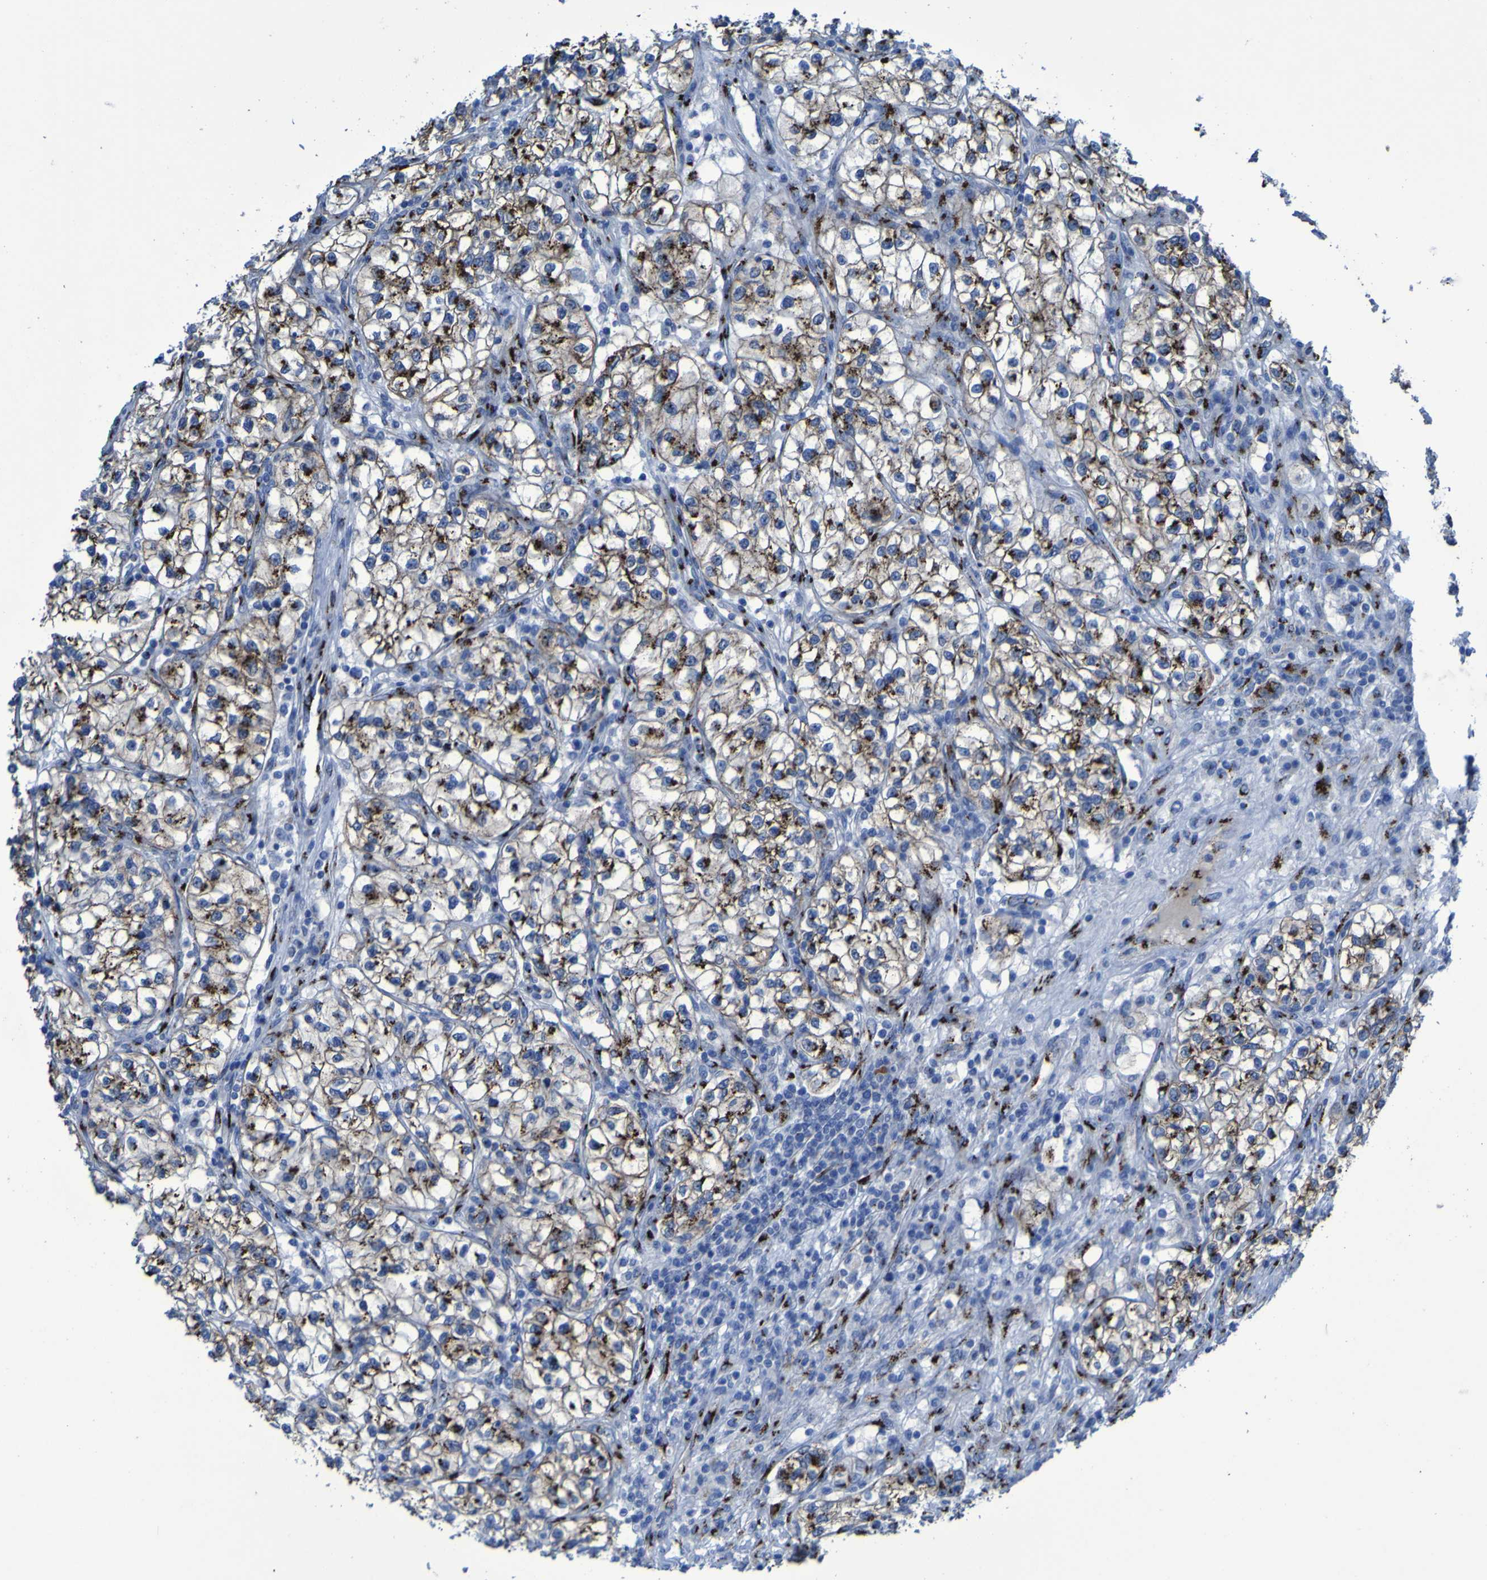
{"staining": {"intensity": "strong", "quantity": "25%-75%", "location": "cytoplasmic/membranous"}, "tissue": "renal cancer", "cell_type": "Tumor cells", "image_type": "cancer", "snomed": [{"axis": "morphology", "description": "Adenocarcinoma, NOS"}, {"axis": "topography", "description": "Kidney"}], "caption": "Protein expression analysis of renal adenocarcinoma demonstrates strong cytoplasmic/membranous positivity in about 25%-75% of tumor cells. (DAB IHC with brightfield microscopy, high magnification).", "gene": "GOLM1", "patient": {"sex": "female", "age": 57}}